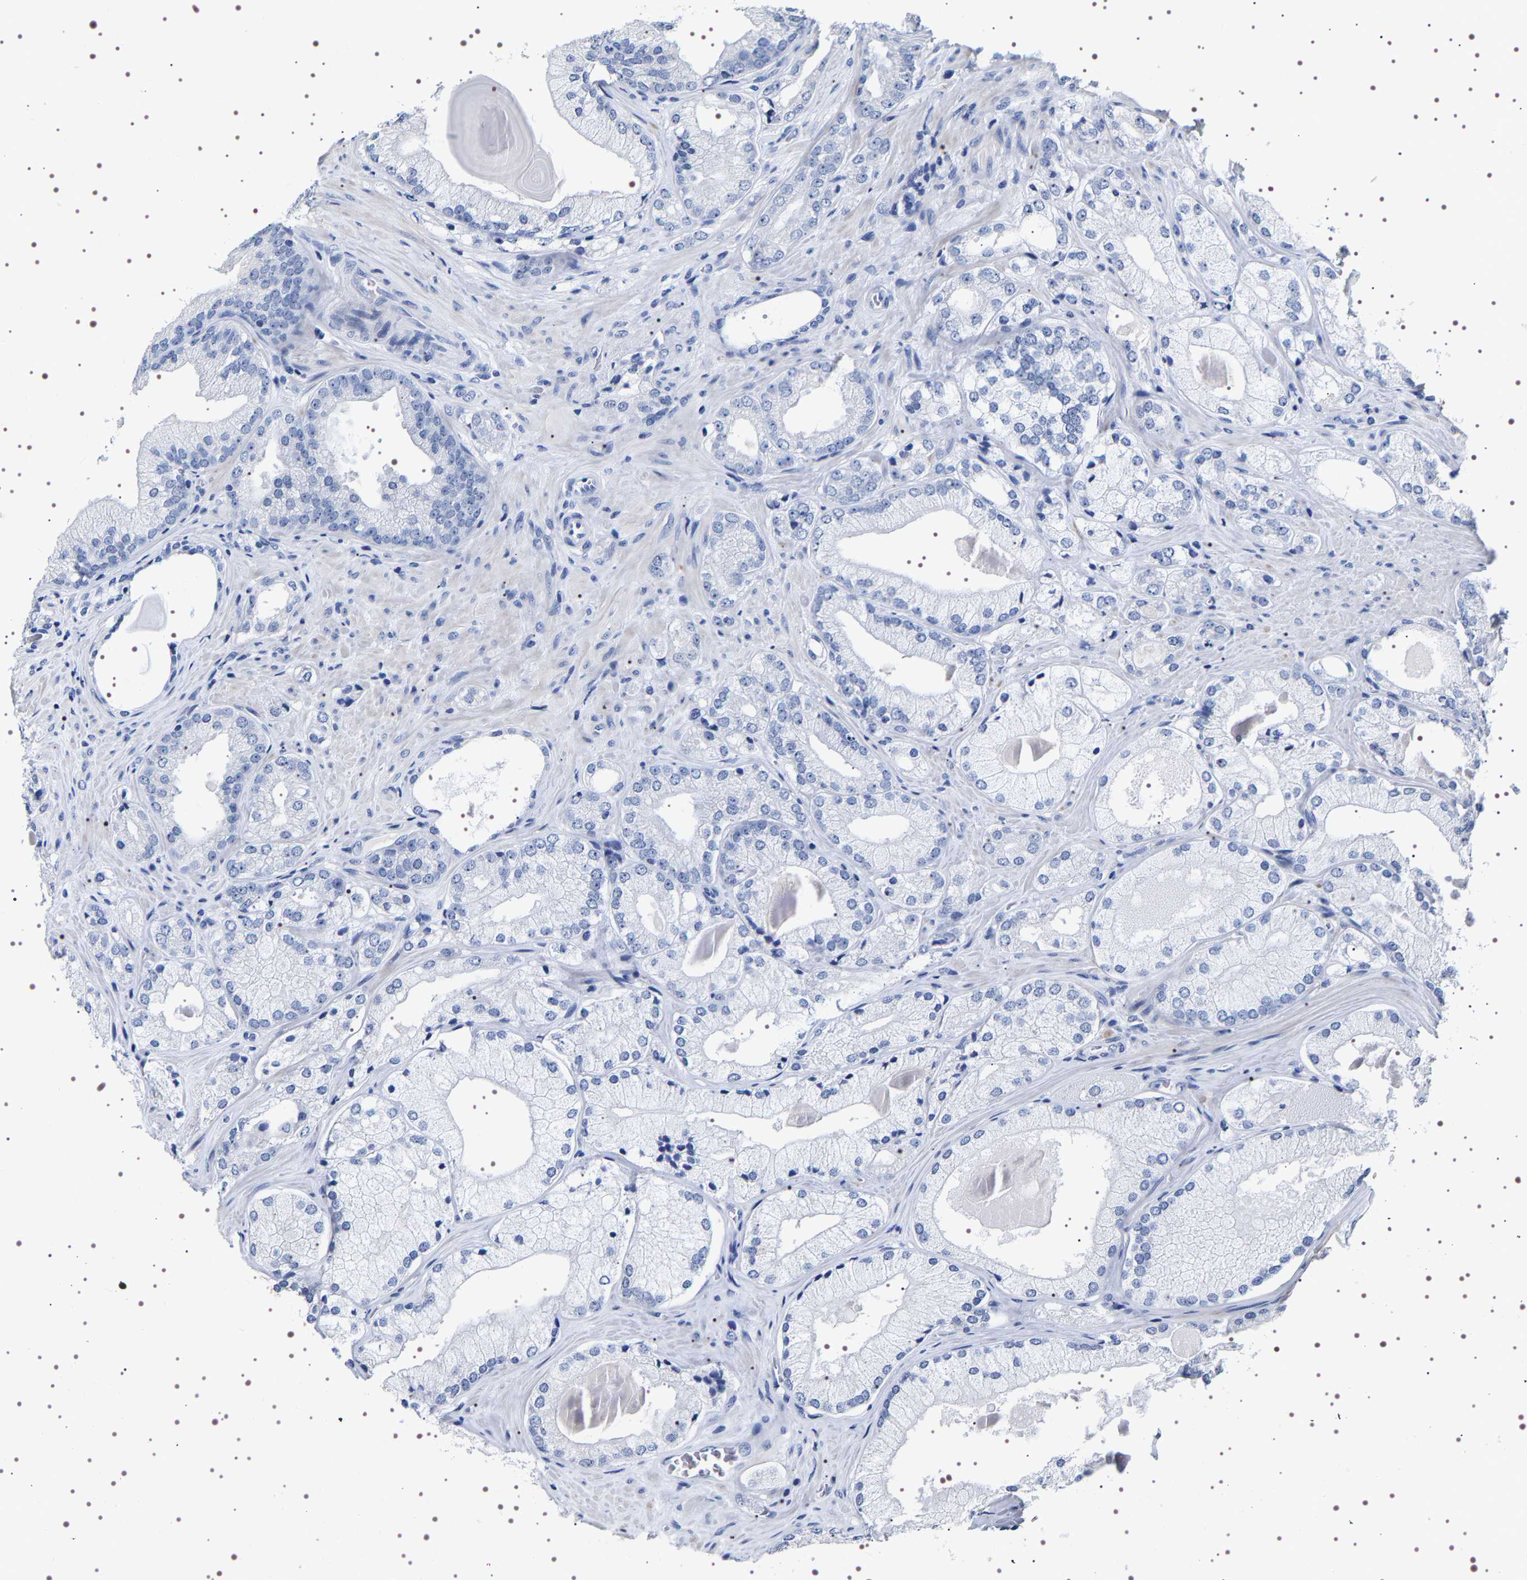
{"staining": {"intensity": "negative", "quantity": "none", "location": "none"}, "tissue": "prostate cancer", "cell_type": "Tumor cells", "image_type": "cancer", "snomed": [{"axis": "morphology", "description": "Adenocarcinoma, Low grade"}, {"axis": "topography", "description": "Prostate"}], "caption": "Prostate cancer was stained to show a protein in brown. There is no significant staining in tumor cells. The staining was performed using DAB (3,3'-diaminobenzidine) to visualize the protein expression in brown, while the nuclei were stained in blue with hematoxylin (Magnification: 20x).", "gene": "UBQLN3", "patient": {"sex": "male", "age": 65}}